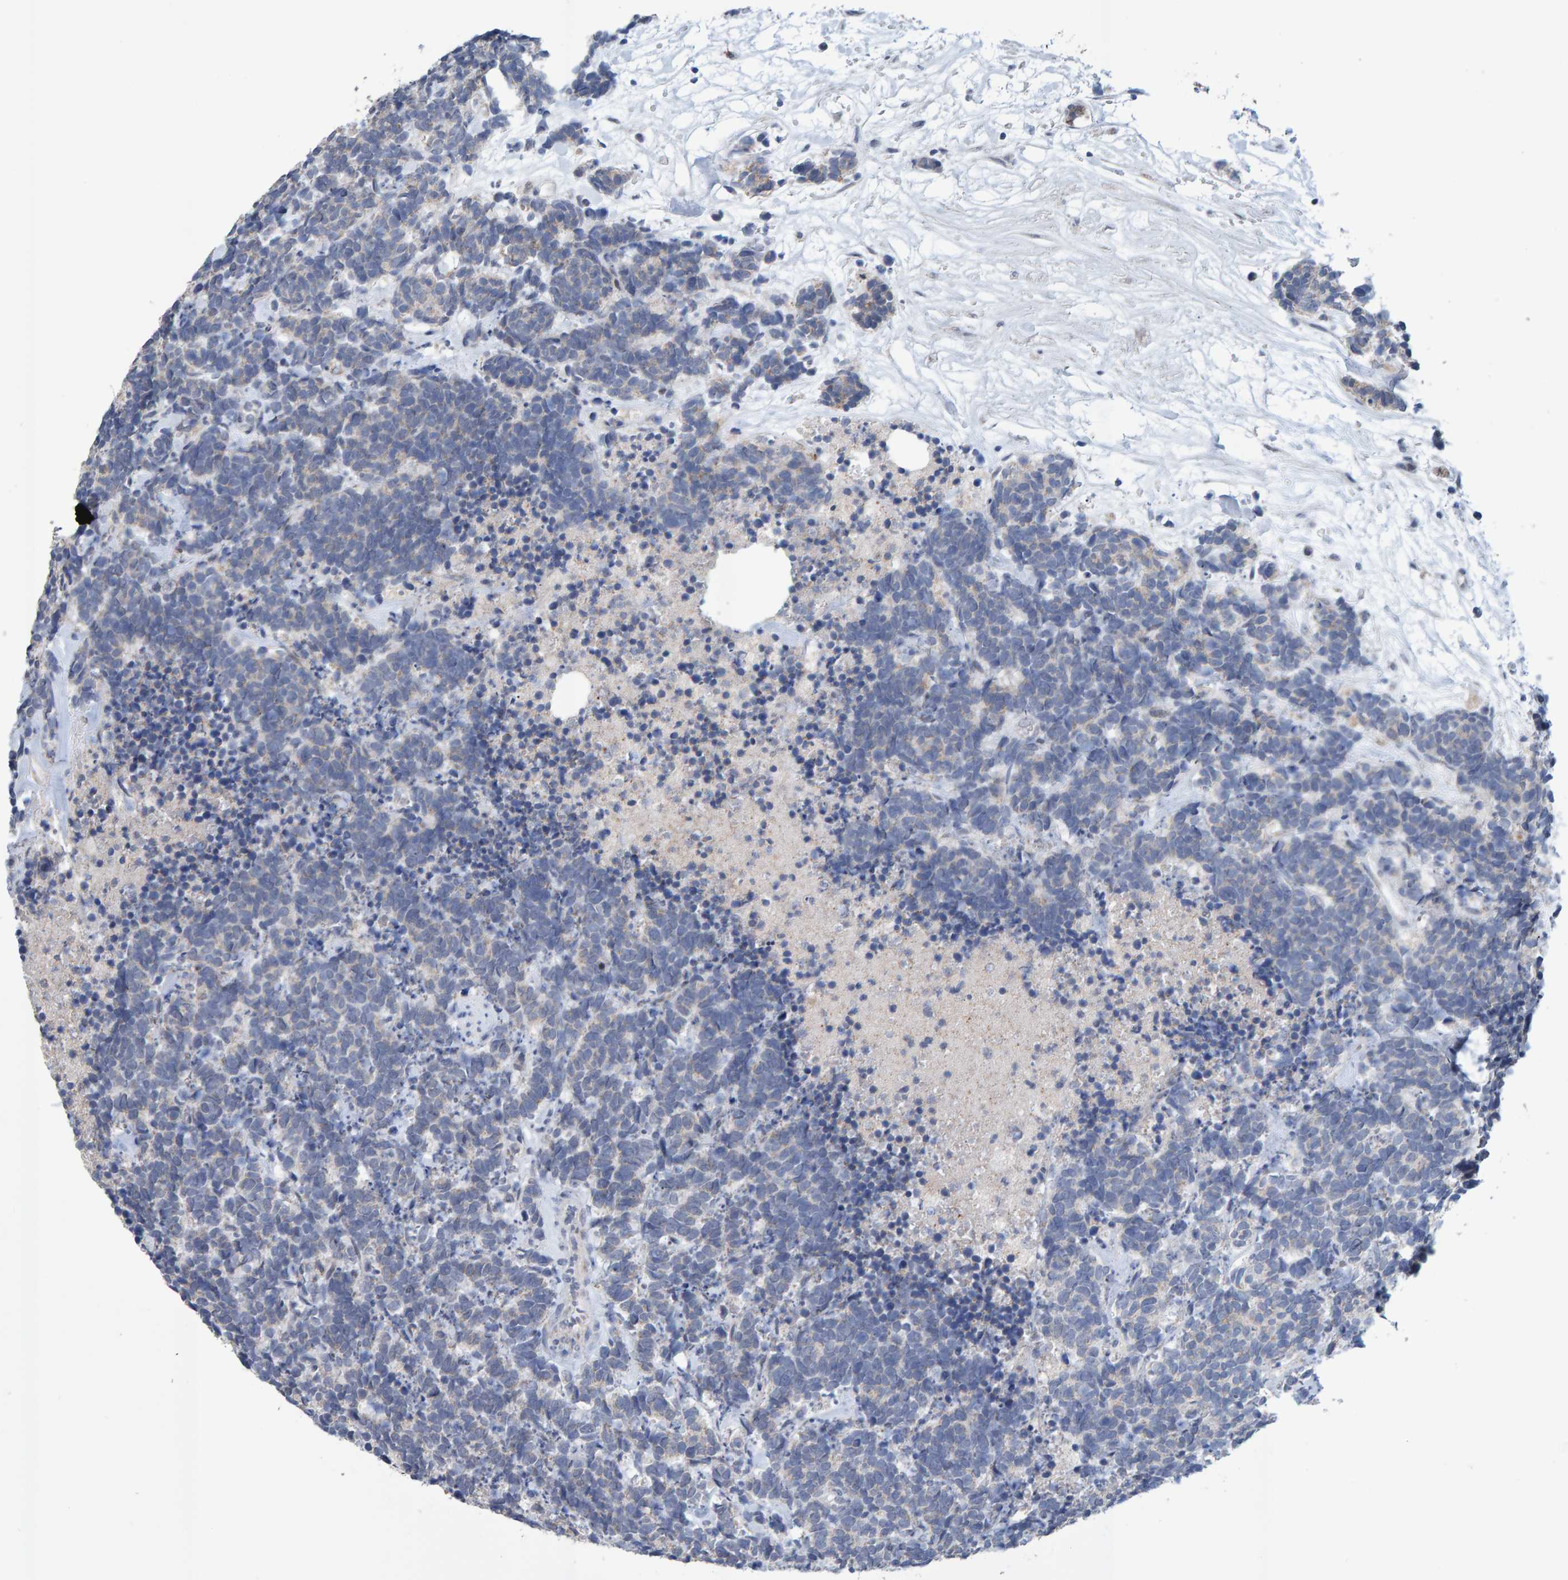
{"staining": {"intensity": "negative", "quantity": "none", "location": "none"}, "tissue": "carcinoid", "cell_type": "Tumor cells", "image_type": "cancer", "snomed": [{"axis": "morphology", "description": "Carcinoma, NOS"}, {"axis": "morphology", "description": "Carcinoid, malignant, NOS"}, {"axis": "topography", "description": "Urinary bladder"}], "caption": "Micrograph shows no significant protein positivity in tumor cells of malignant carcinoid.", "gene": "USP43", "patient": {"sex": "male", "age": 57}}